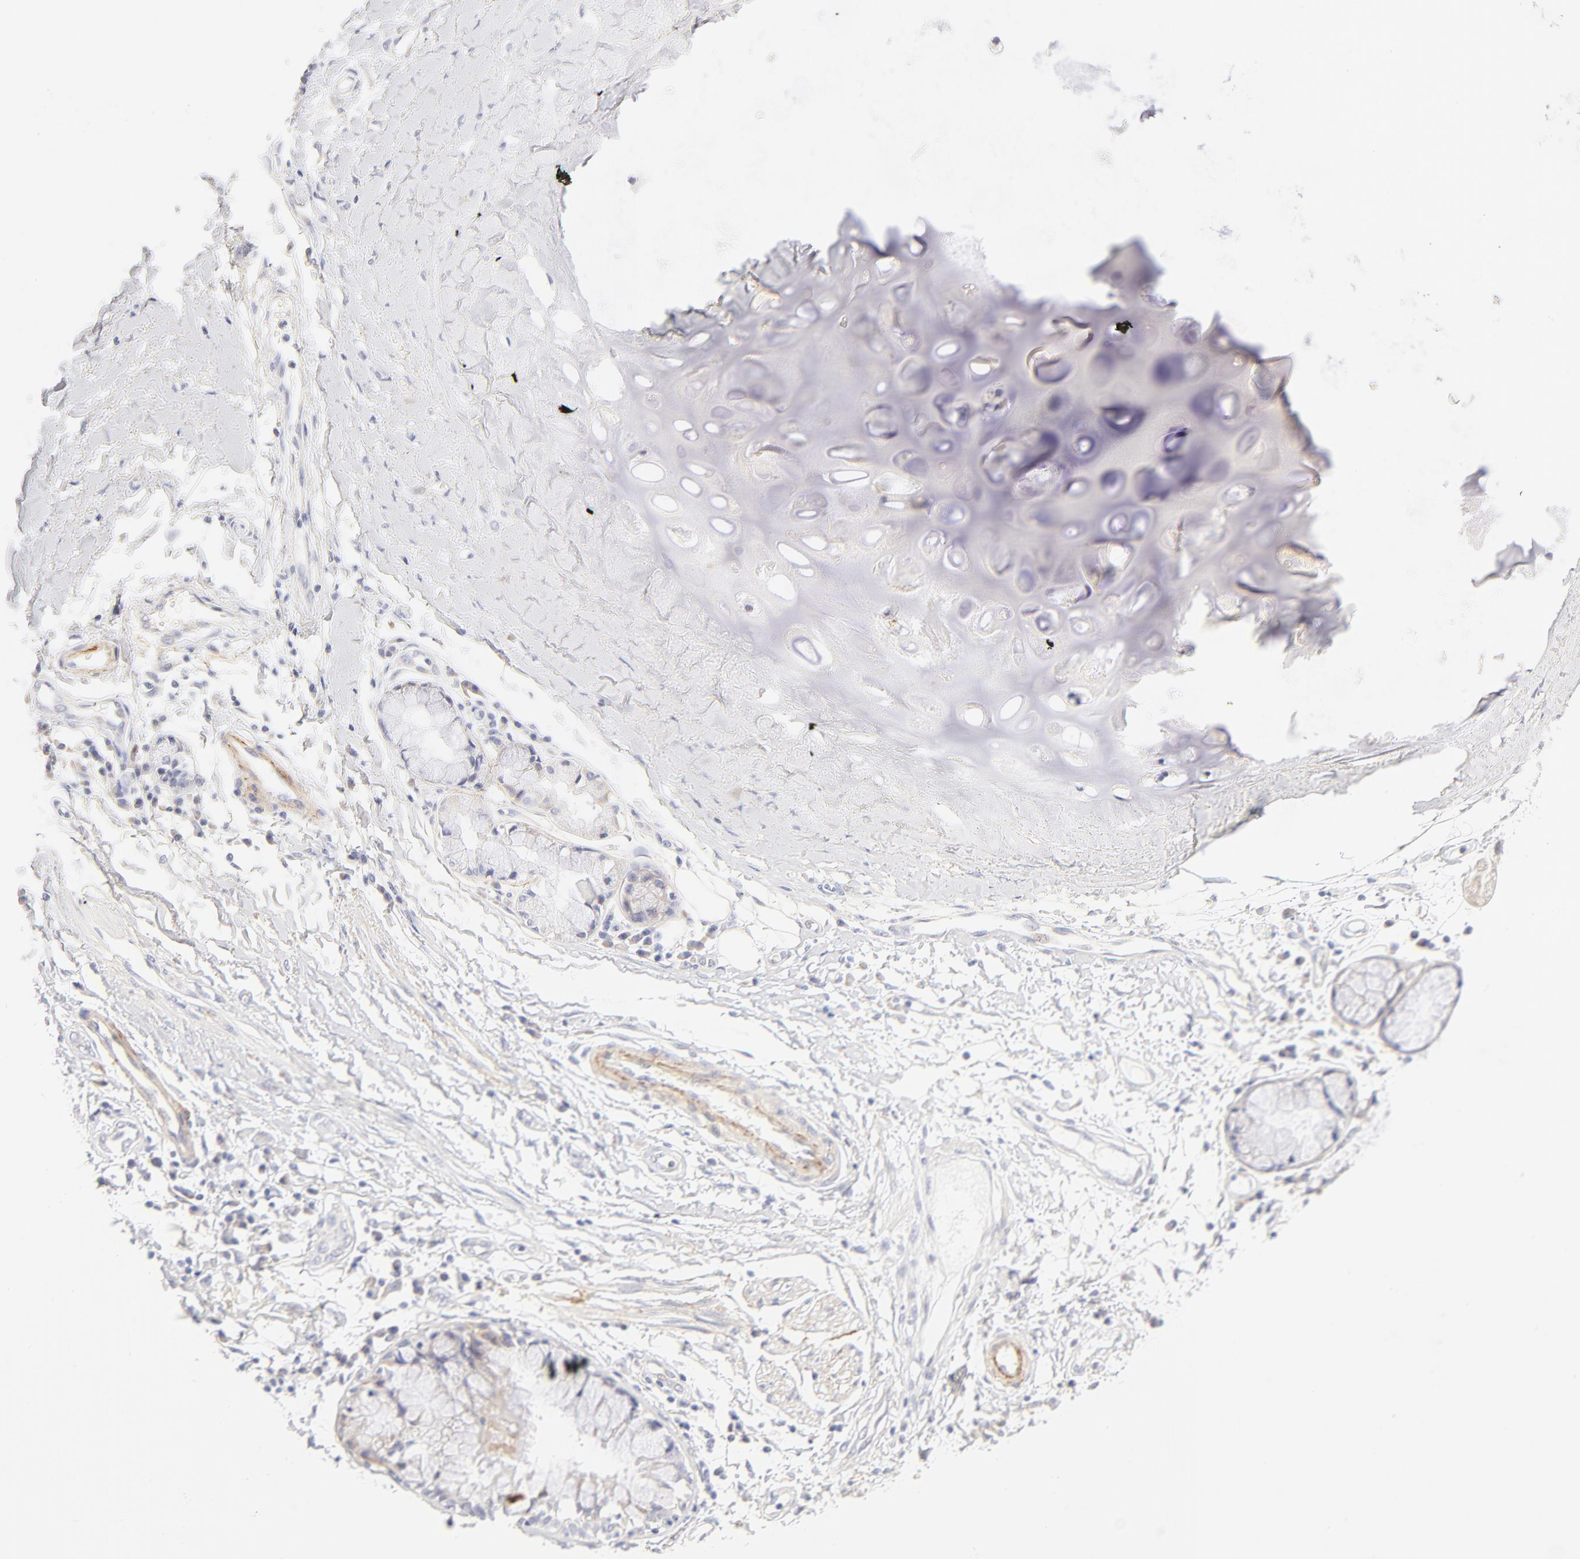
{"staining": {"intensity": "negative", "quantity": "none", "location": "none"}, "tissue": "adipose tissue", "cell_type": "Adipocytes", "image_type": "normal", "snomed": [{"axis": "morphology", "description": "Normal tissue, NOS"}, {"axis": "morphology", "description": "Adenocarcinoma, NOS"}, {"axis": "topography", "description": "Cartilage tissue"}, {"axis": "topography", "description": "Bronchus"}, {"axis": "topography", "description": "Lung"}], "caption": "DAB immunohistochemical staining of benign human adipose tissue shows no significant expression in adipocytes. The staining is performed using DAB (3,3'-diaminobenzidine) brown chromogen with nuclei counter-stained in using hematoxylin.", "gene": "NPNT", "patient": {"sex": "female", "age": 67}}